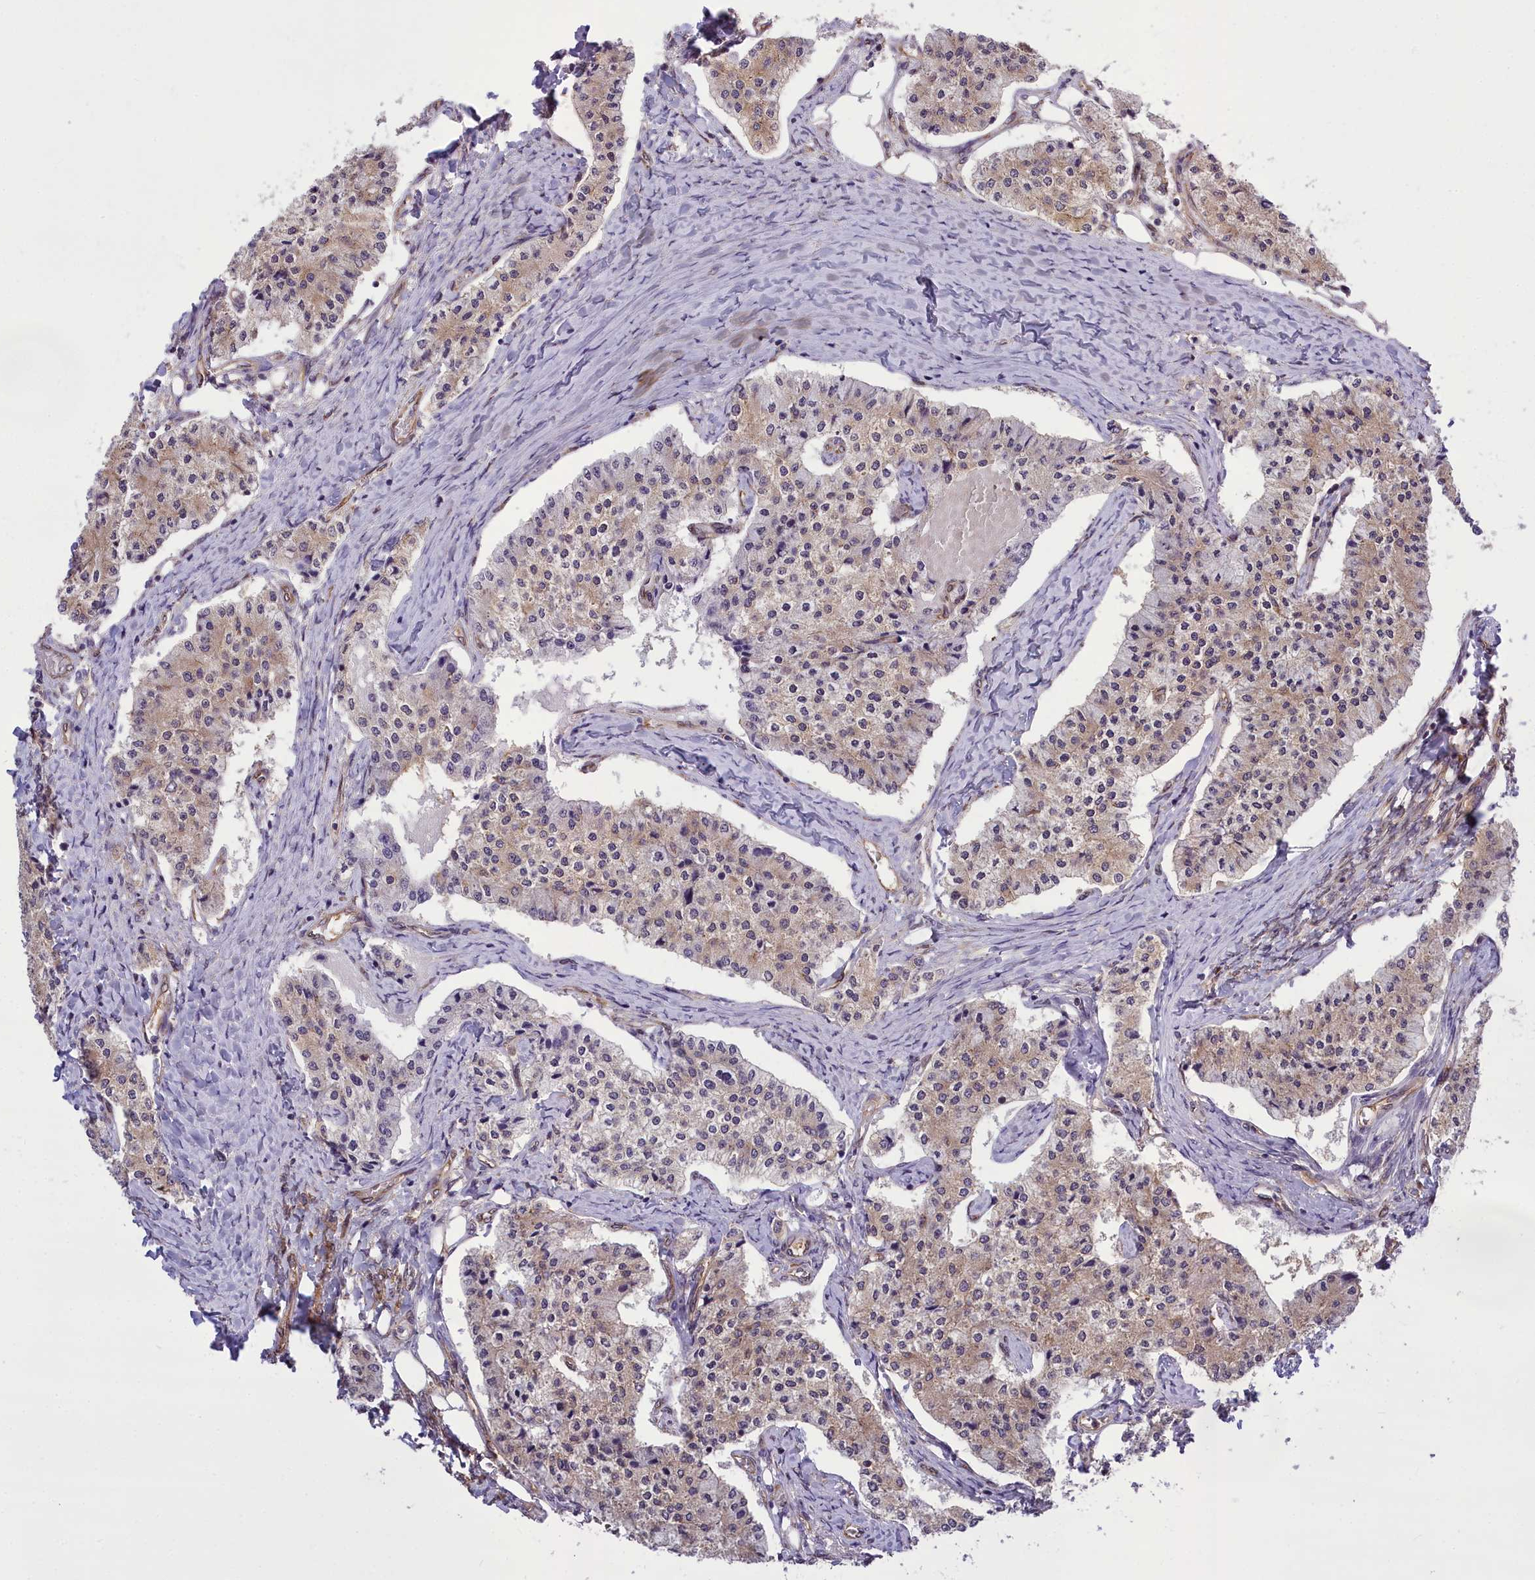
{"staining": {"intensity": "weak", "quantity": "25%-75%", "location": "cytoplasmic/membranous"}, "tissue": "carcinoid", "cell_type": "Tumor cells", "image_type": "cancer", "snomed": [{"axis": "morphology", "description": "Carcinoid, malignant, NOS"}, {"axis": "topography", "description": "Colon"}], "caption": "This image exhibits carcinoid (malignant) stained with immunohistochemistry to label a protein in brown. The cytoplasmic/membranous of tumor cells show weak positivity for the protein. Nuclei are counter-stained blue.", "gene": "DHCR7", "patient": {"sex": "female", "age": 52}}